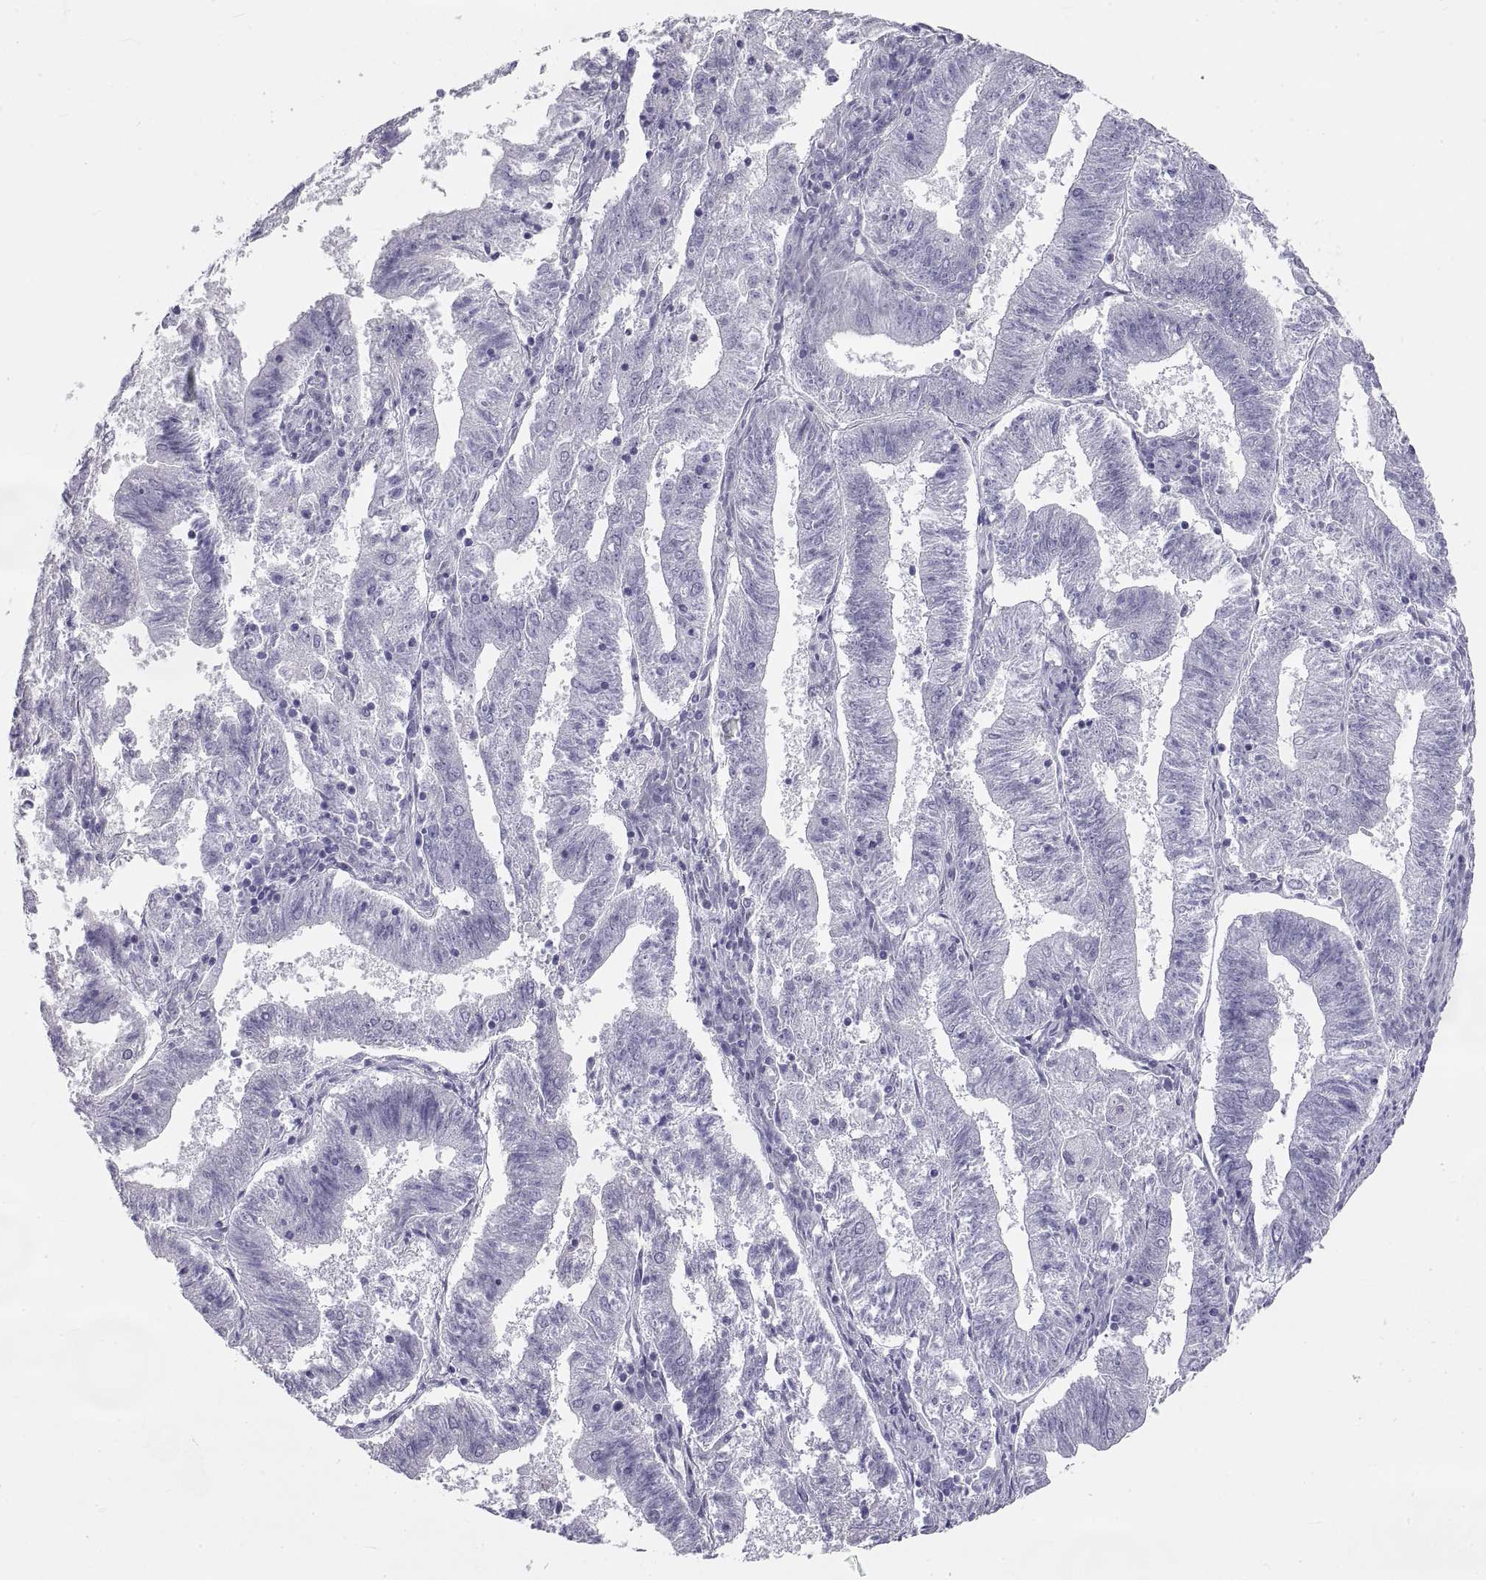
{"staining": {"intensity": "negative", "quantity": "none", "location": "none"}, "tissue": "endometrial cancer", "cell_type": "Tumor cells", "image_type": "cancer", "snomed": [{"axis": "morphology", "description": "Adenocarcinoma, NOS"}, {"axis": "topography", "description": "Endometrium"}], "caption": "Human endometrial cancer stained for a protein using immunohistochemistry demonstrates no expression in tumor cells.", "gene": "RLBP1", "patient": {"sex": "female", "age": 82}}